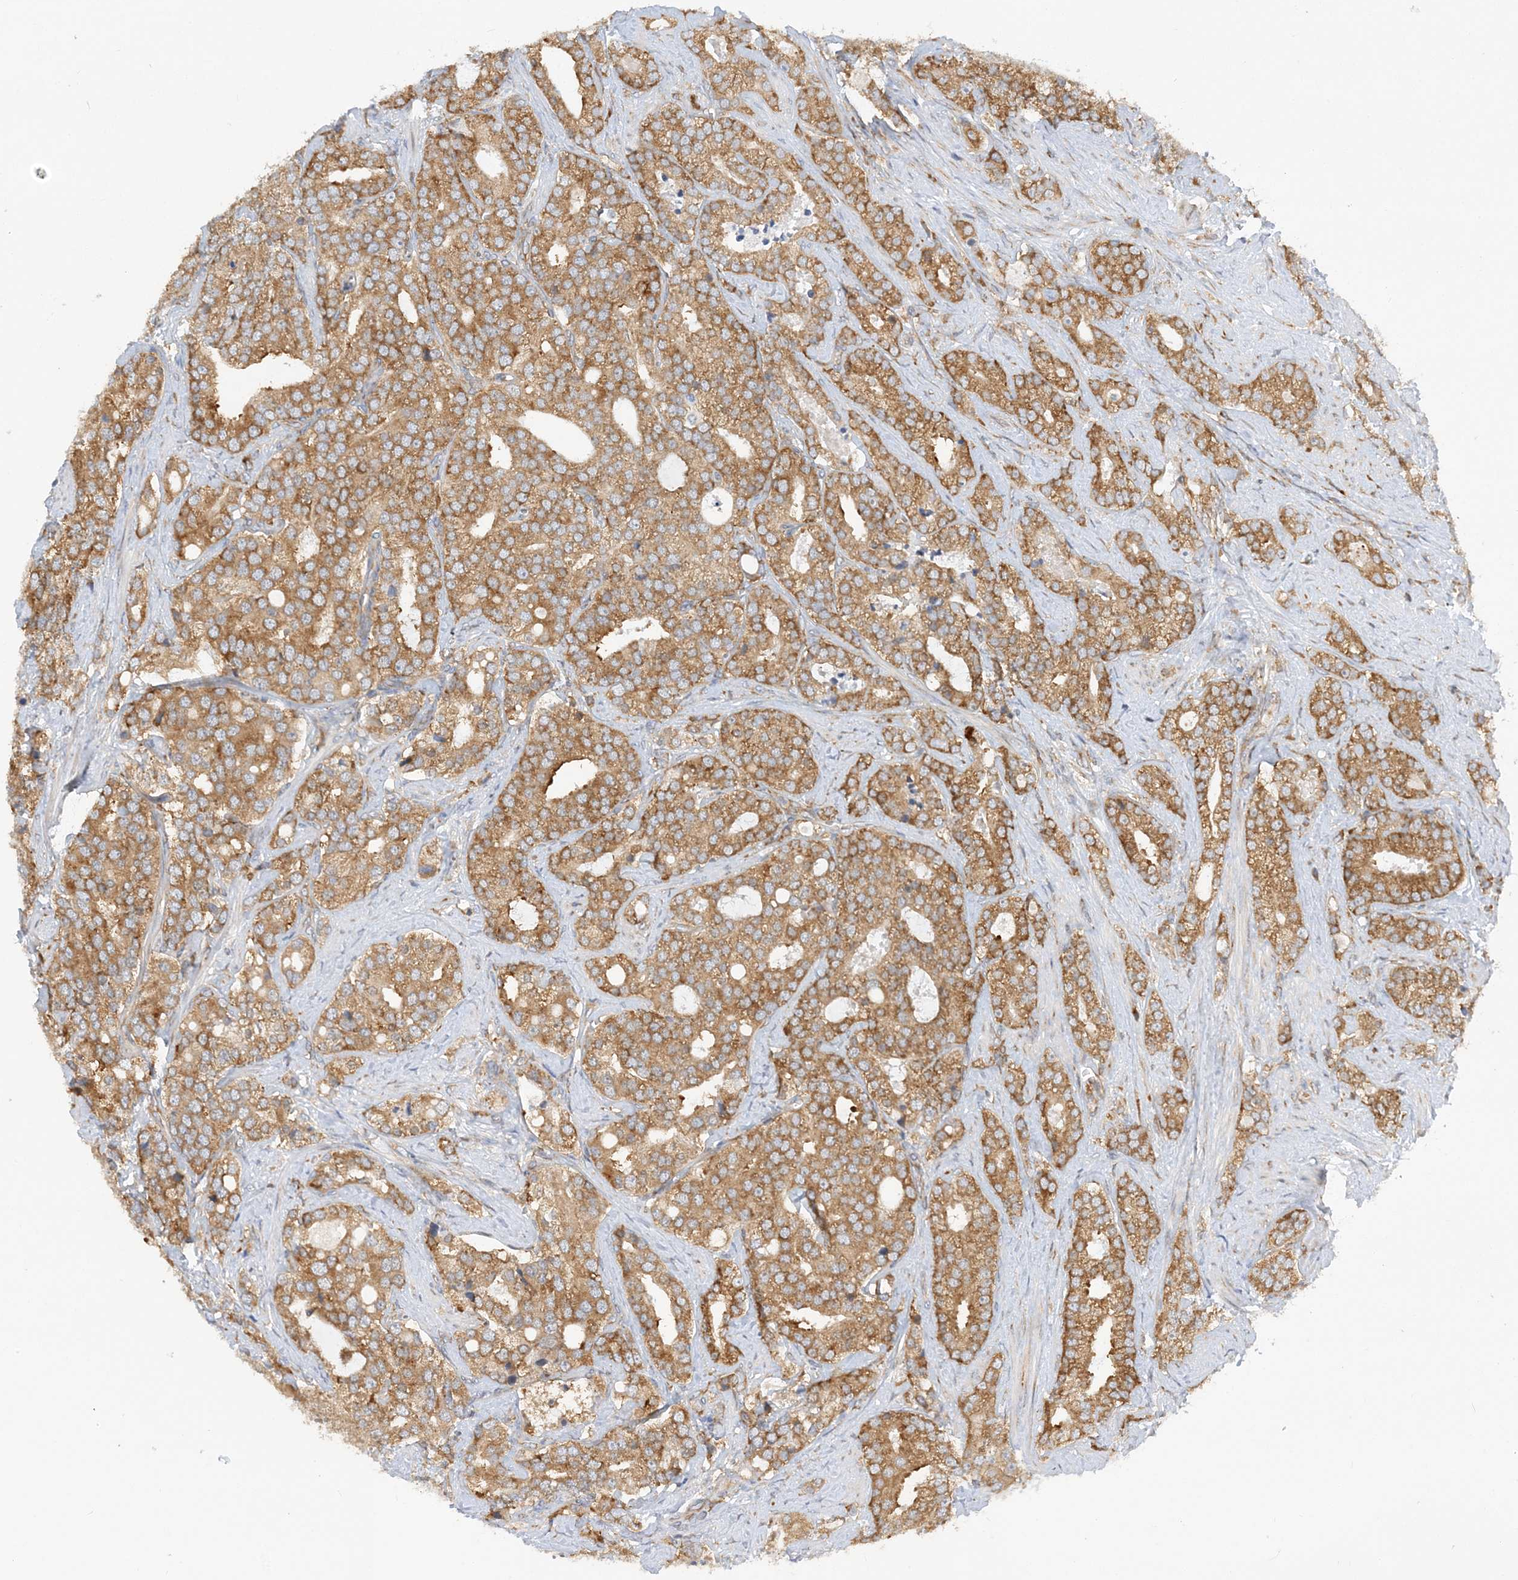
{"staining": {"intensity": "moderate", "quantity": ">75%", "location": "cytoplasmic/membranous"}, "tissue": "prostate cancer", "cell_type": "Tumor cells", "image_type": "cancer", "snomed": [{"axis": "morphology", "description": "Adenocarcinoma, High grade"}, {"axis": "topography", "description": "Prostate and seminal vesicle, NOS"}], "caption": "Prostate high-grade adenocarcinoma tissue displays moderate cytoplasmic/membranous expression in approximately >75% of tumor cells, visualized by immunohistochemistry.", "gene": "LARP4B", "patient": {"sex": "male", "age": 67}}